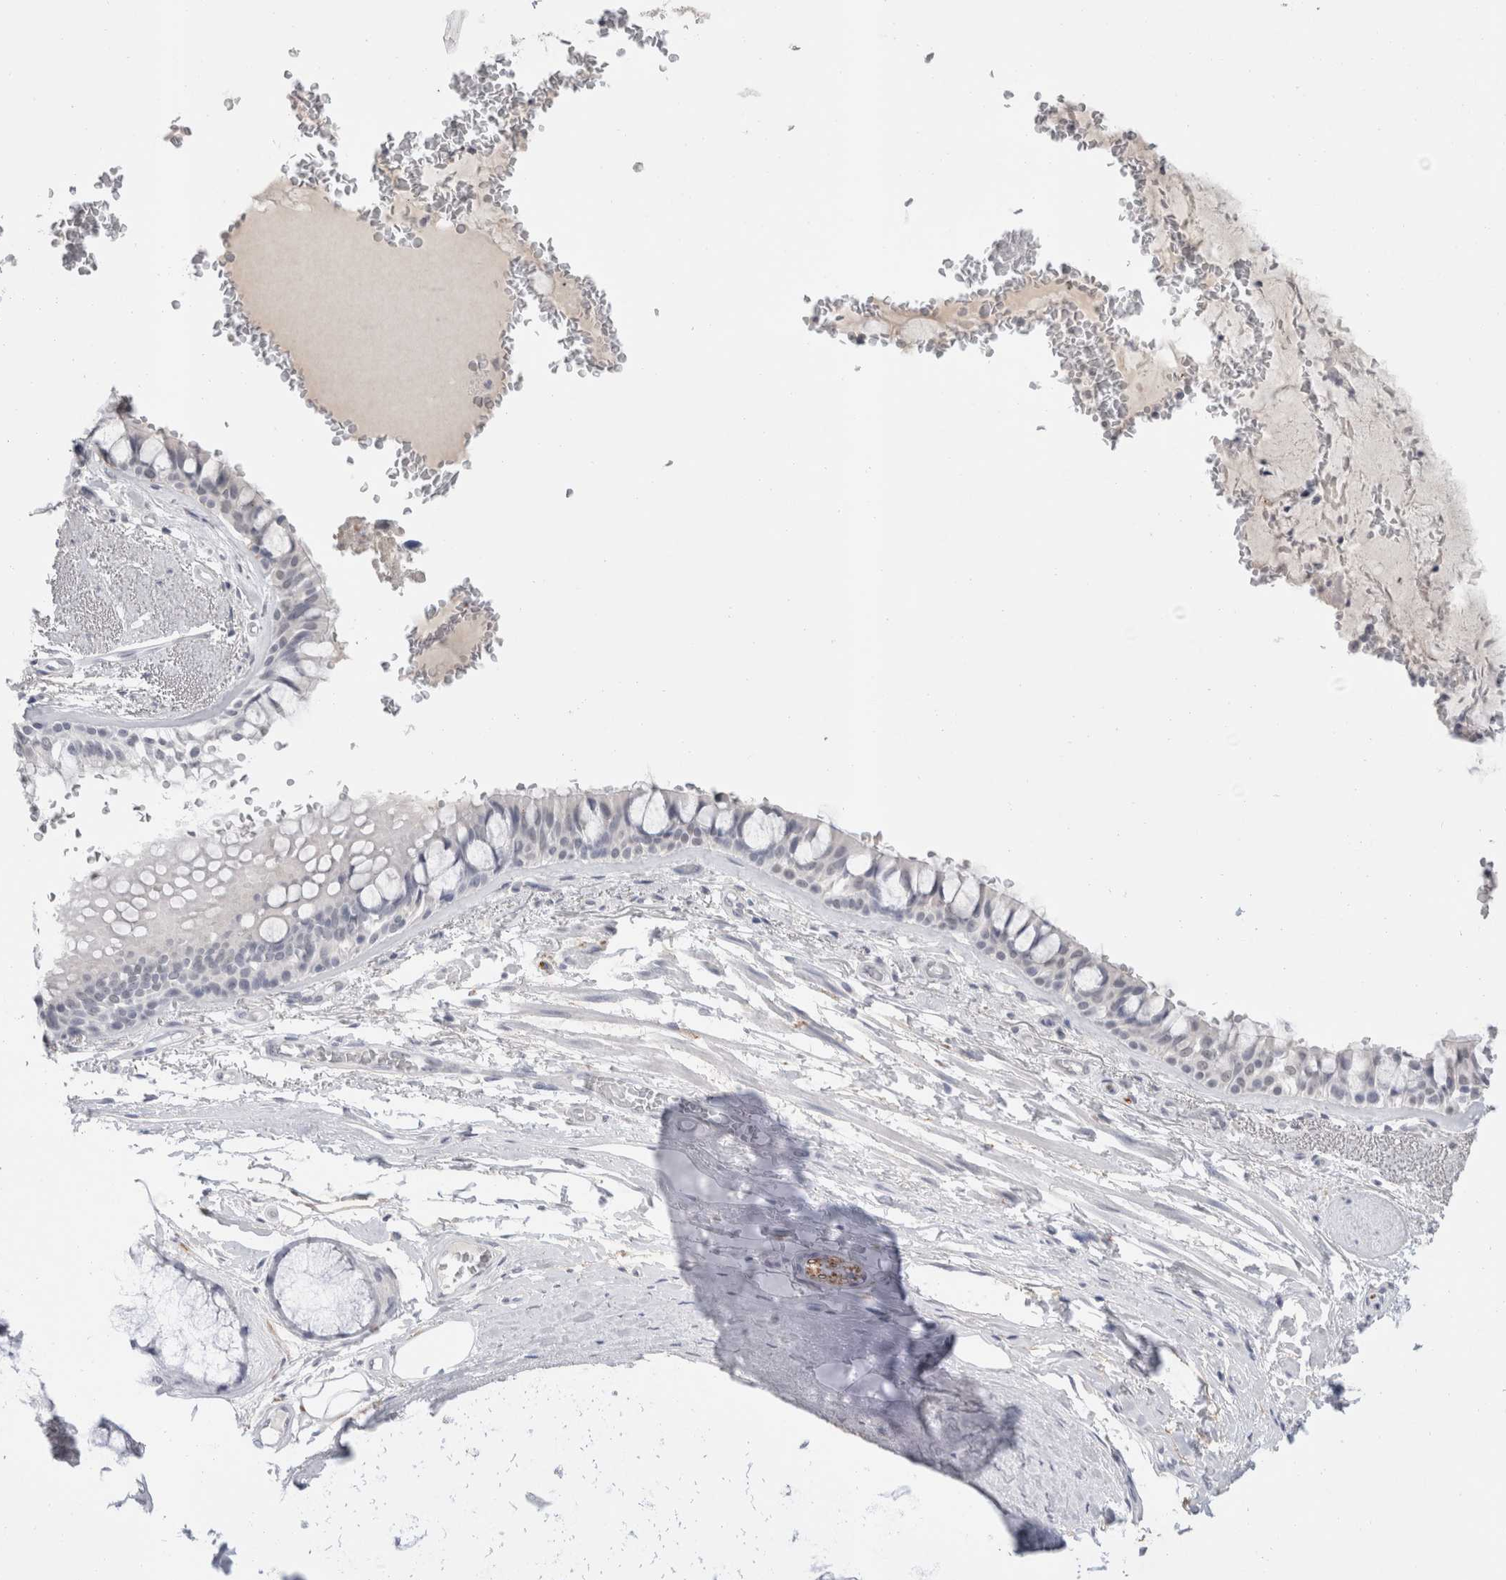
{"staining": {"intensity": "negative", "quantity": "none", "location": "none"}, "tissue": "bronchus", "cell_type": "Respiratory epithelial cells", "image_type": "normal", "snomed": [{"axis": "morphology", "description": "Normal tissue, NOS"}, {"axis": "topography", "description": "Bronchus"}], "caption": "DAB immunohistochemical staining of unremarkable bronchus displays no significant staining in respiratory epithelial cells.", "gene": "CADM3", "patient": {"sex": "male", "age": 66}}